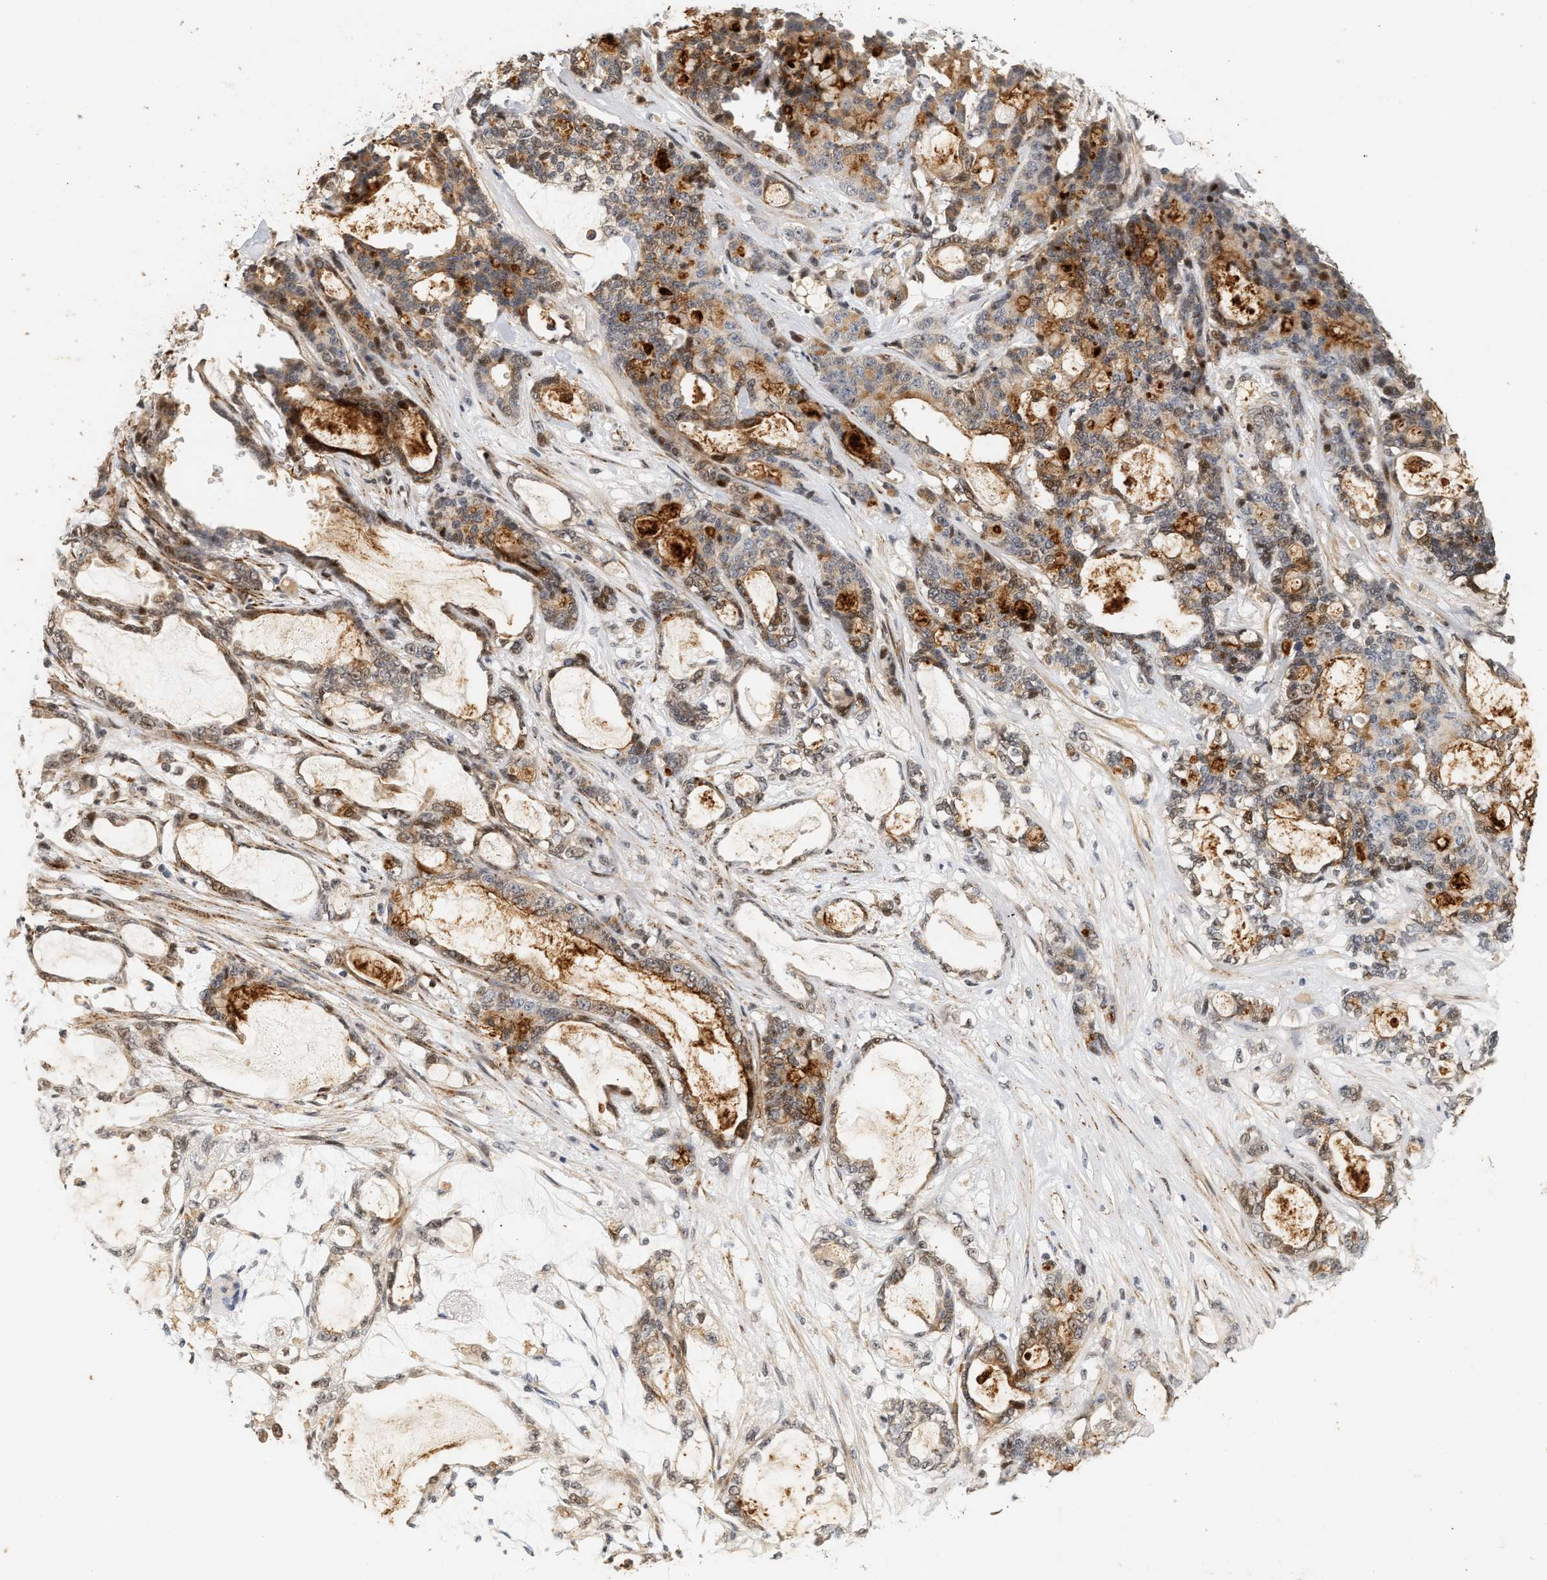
{"staining": {"intensity": "moderate", "quantity": "25%-75%", "location": "cytoplasmic/membranous"}, "tissue": "pancreatic cancer", "cell_type": "Tumor cells", "image_type": "cancer", "snomed": [{"axis": "morphology", "description": "Adenocarcinoma, NOS"}, {"axis": "topography", "description": "Pancreas"}], "caption": "A micrograph of human adenocarcinoma (pancreatic) stained for a protein demonstrates moderate cytoplasmic/membranous brown staining in tumor cells. The staining was performed using DAB (3,3'-diaminobenzidine) to visualize the protein expression in brown, while the nuclei were stained in blue with hematoxylin (Magnification: 20x).", "gene": "PLXND1", "patient": {"sex": "female", "age": 73}}